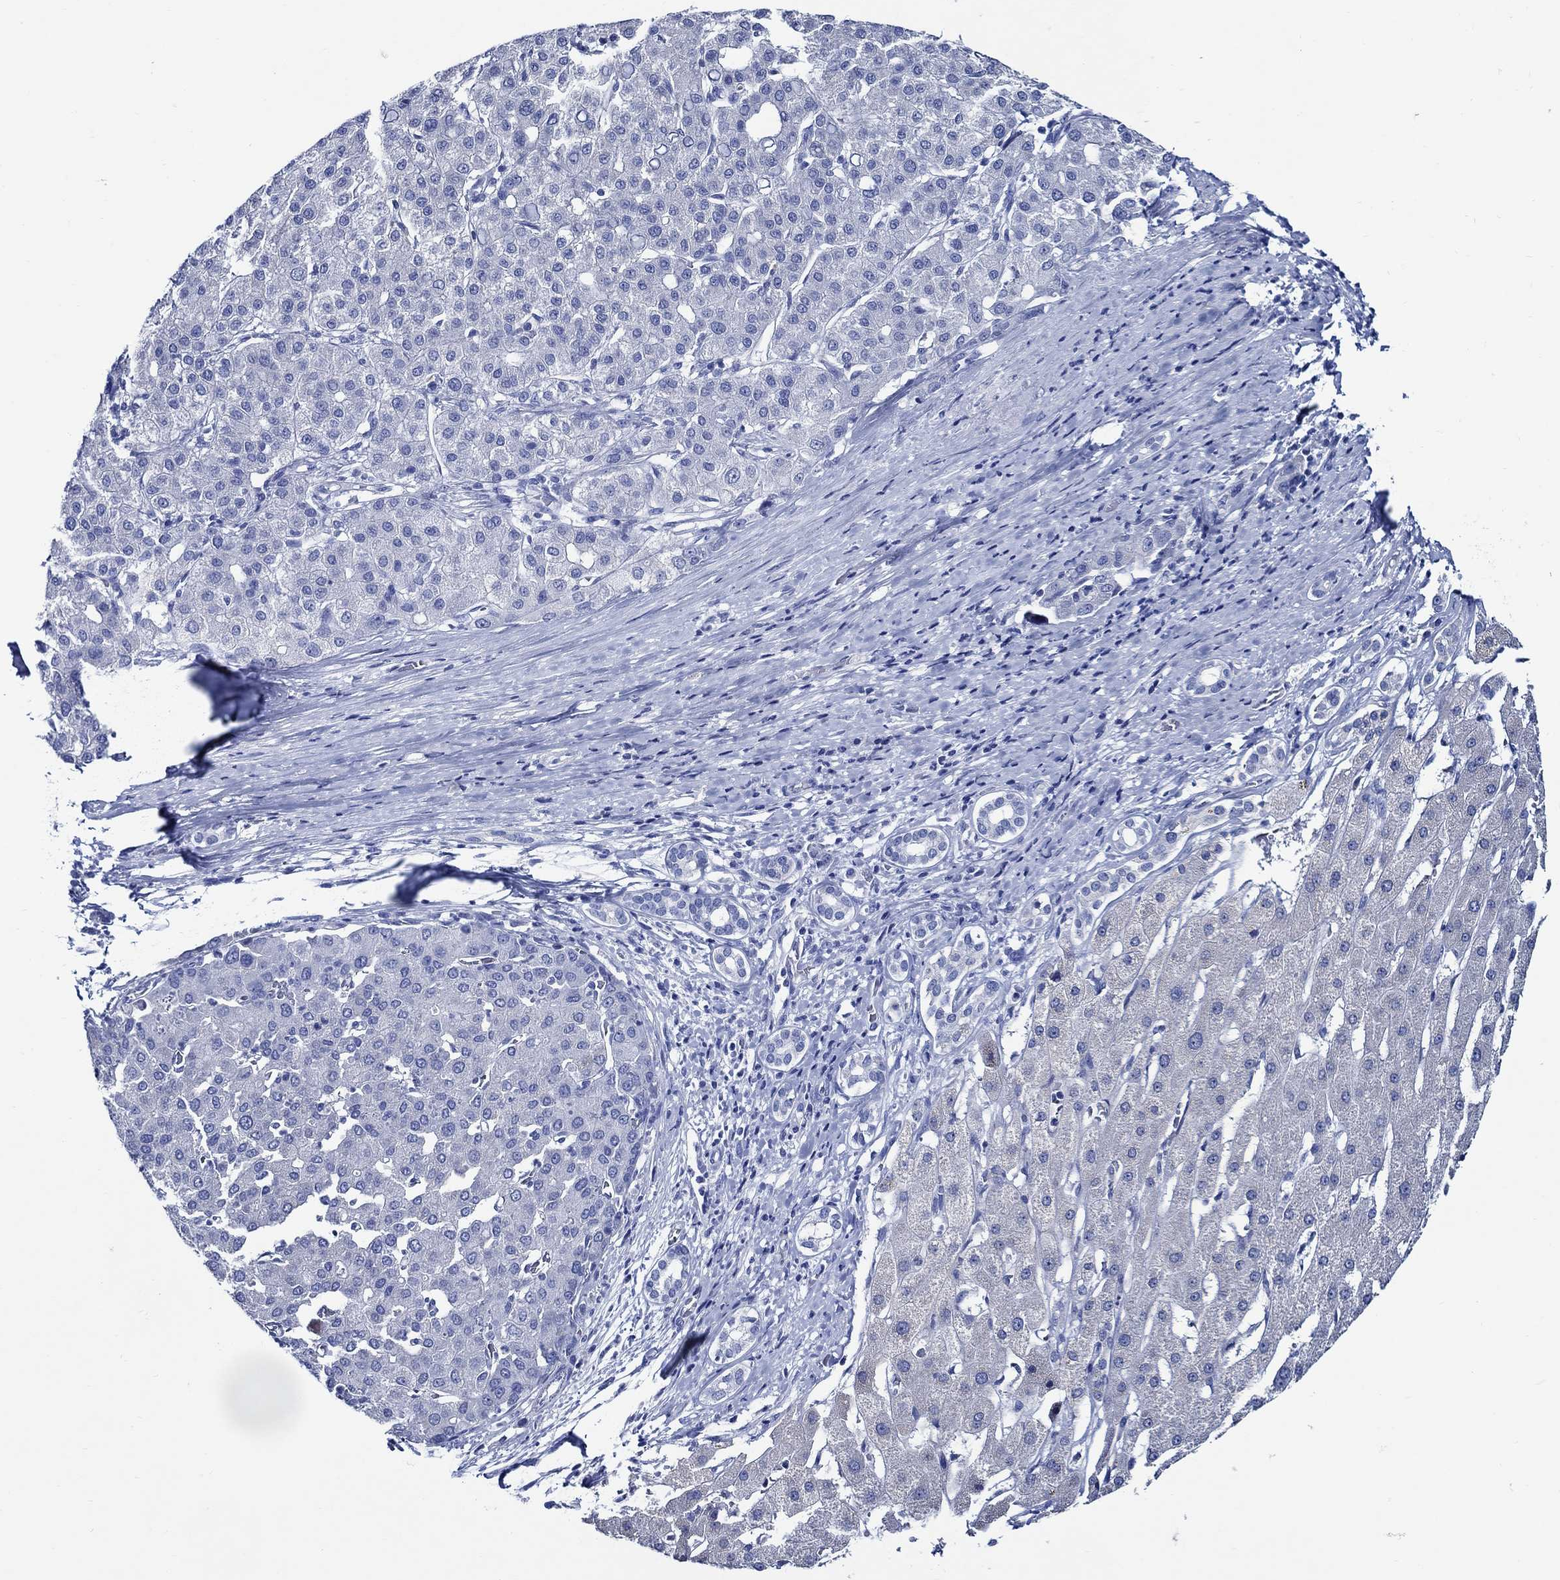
{"staining": {"intensity": "negative", "quantity": "none", "location": "none"}, "tissue": "liver cancer", "cell_type": "Tumor cells", "image_type": "cancer", "snomed": [{"axis": "morphology", "description": "Carcinoma, Hepatocellular, NOS"}, {"axis": "topography", "description": "Liver"}], "caption": "DAB (3,3'-diaminobenzidine) immunohistochemical staining of liver hepatocellular carcinoma exhibits no significant expression in tumor cells.", "gene": "SKOR1", "patient": {"sex": "male", "age": 65}}